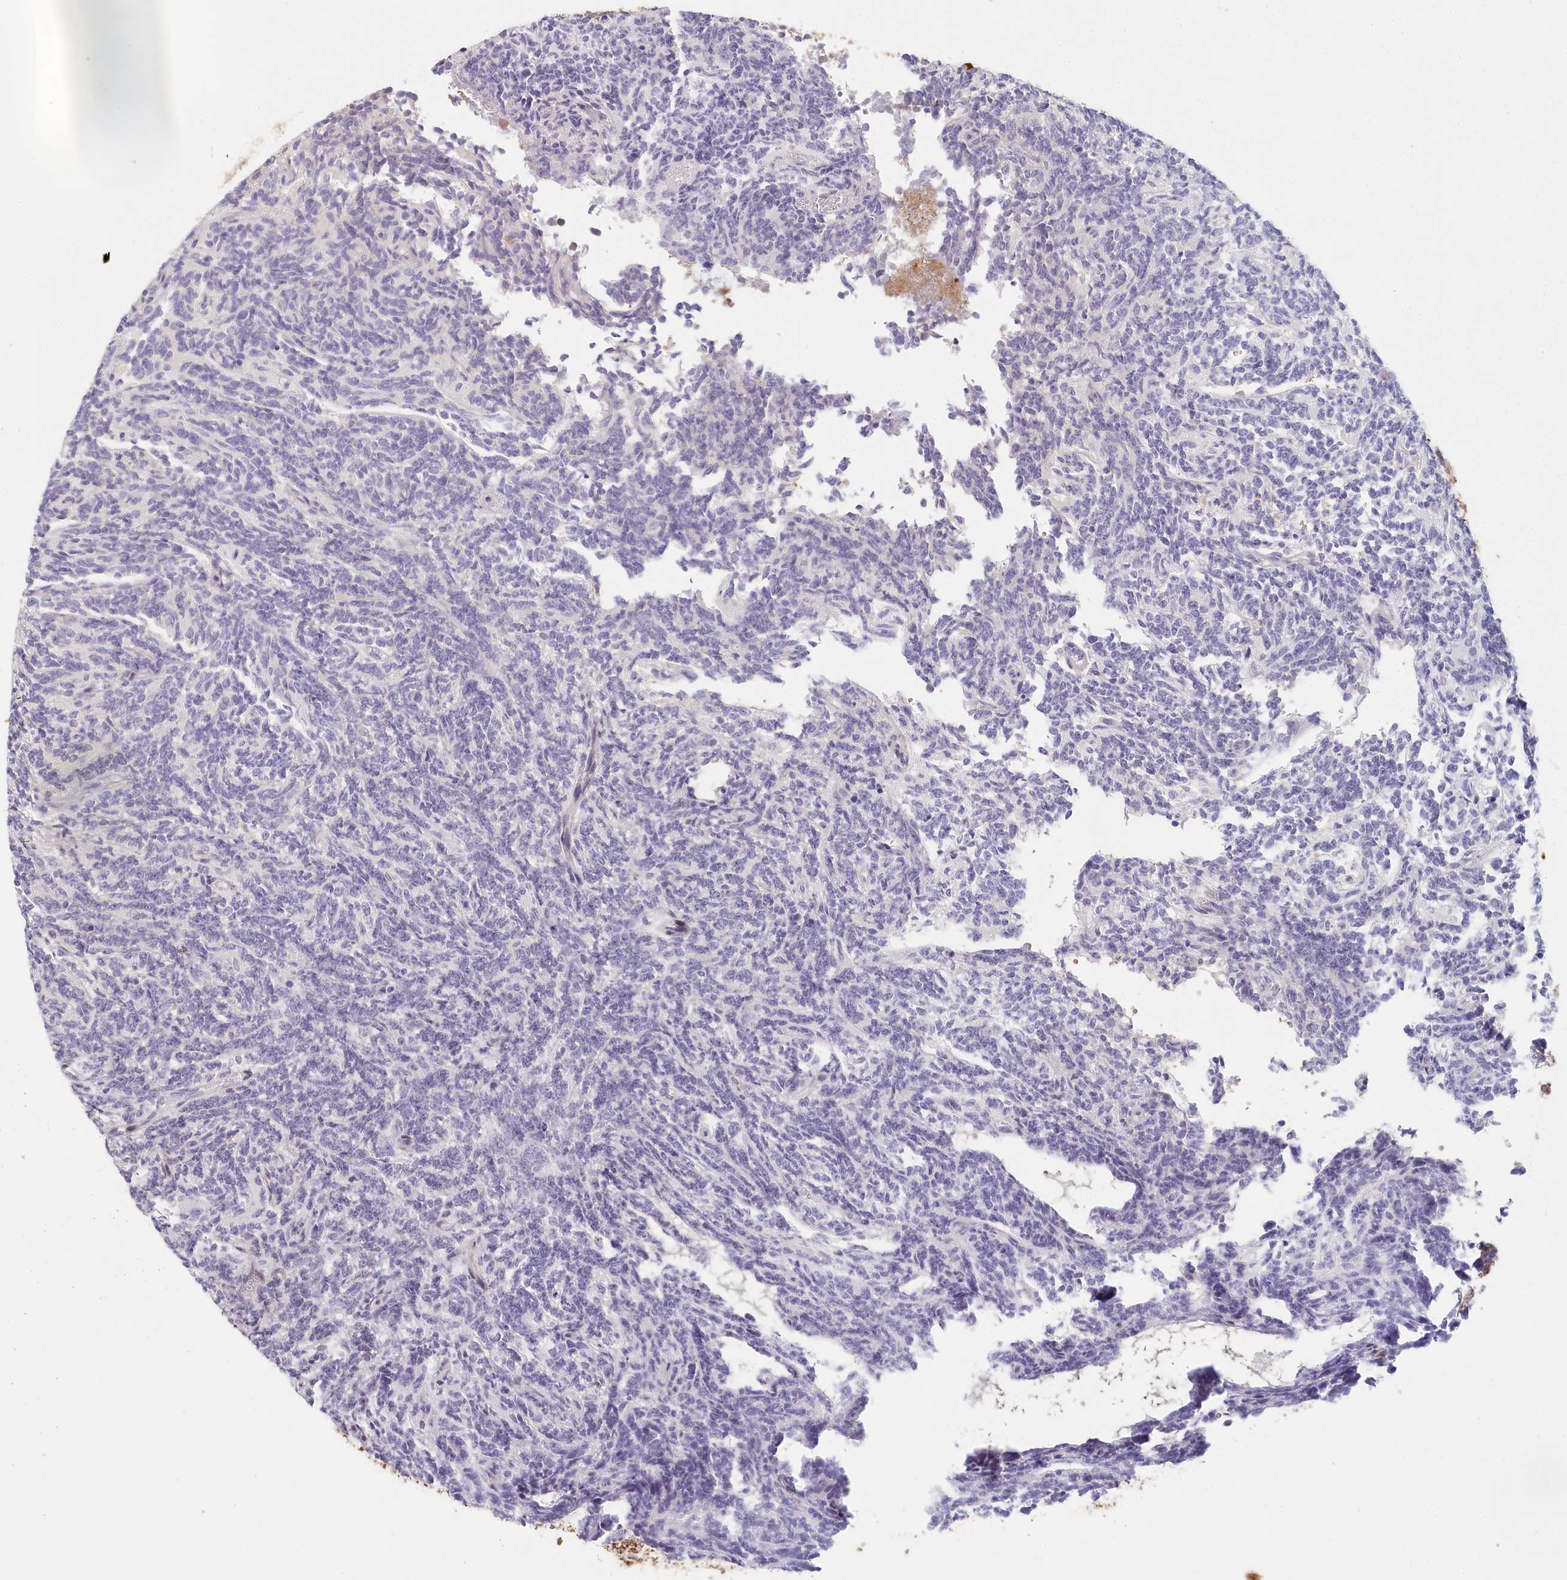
{"staining": {"intensity": "negative", "quantity": "none", "location": "none"}, "tissue": "glioma", "cell_type": "Tumor cells", "image_type": "cancer", "snomed": [{"axis": "morphology", "description": "Glioma, malignant, Low grade"}, {"axis": "topography", "description": "Brain"}], "caption": "IHC image of neoplastic tissue: malignant glioma (low-grade) stained with DAB (3,3'-diaminobenzidine) displays no significant protein expression in tumor cells.", "gene": "HAL", "patient": {"sex": "female", "age": 1}}